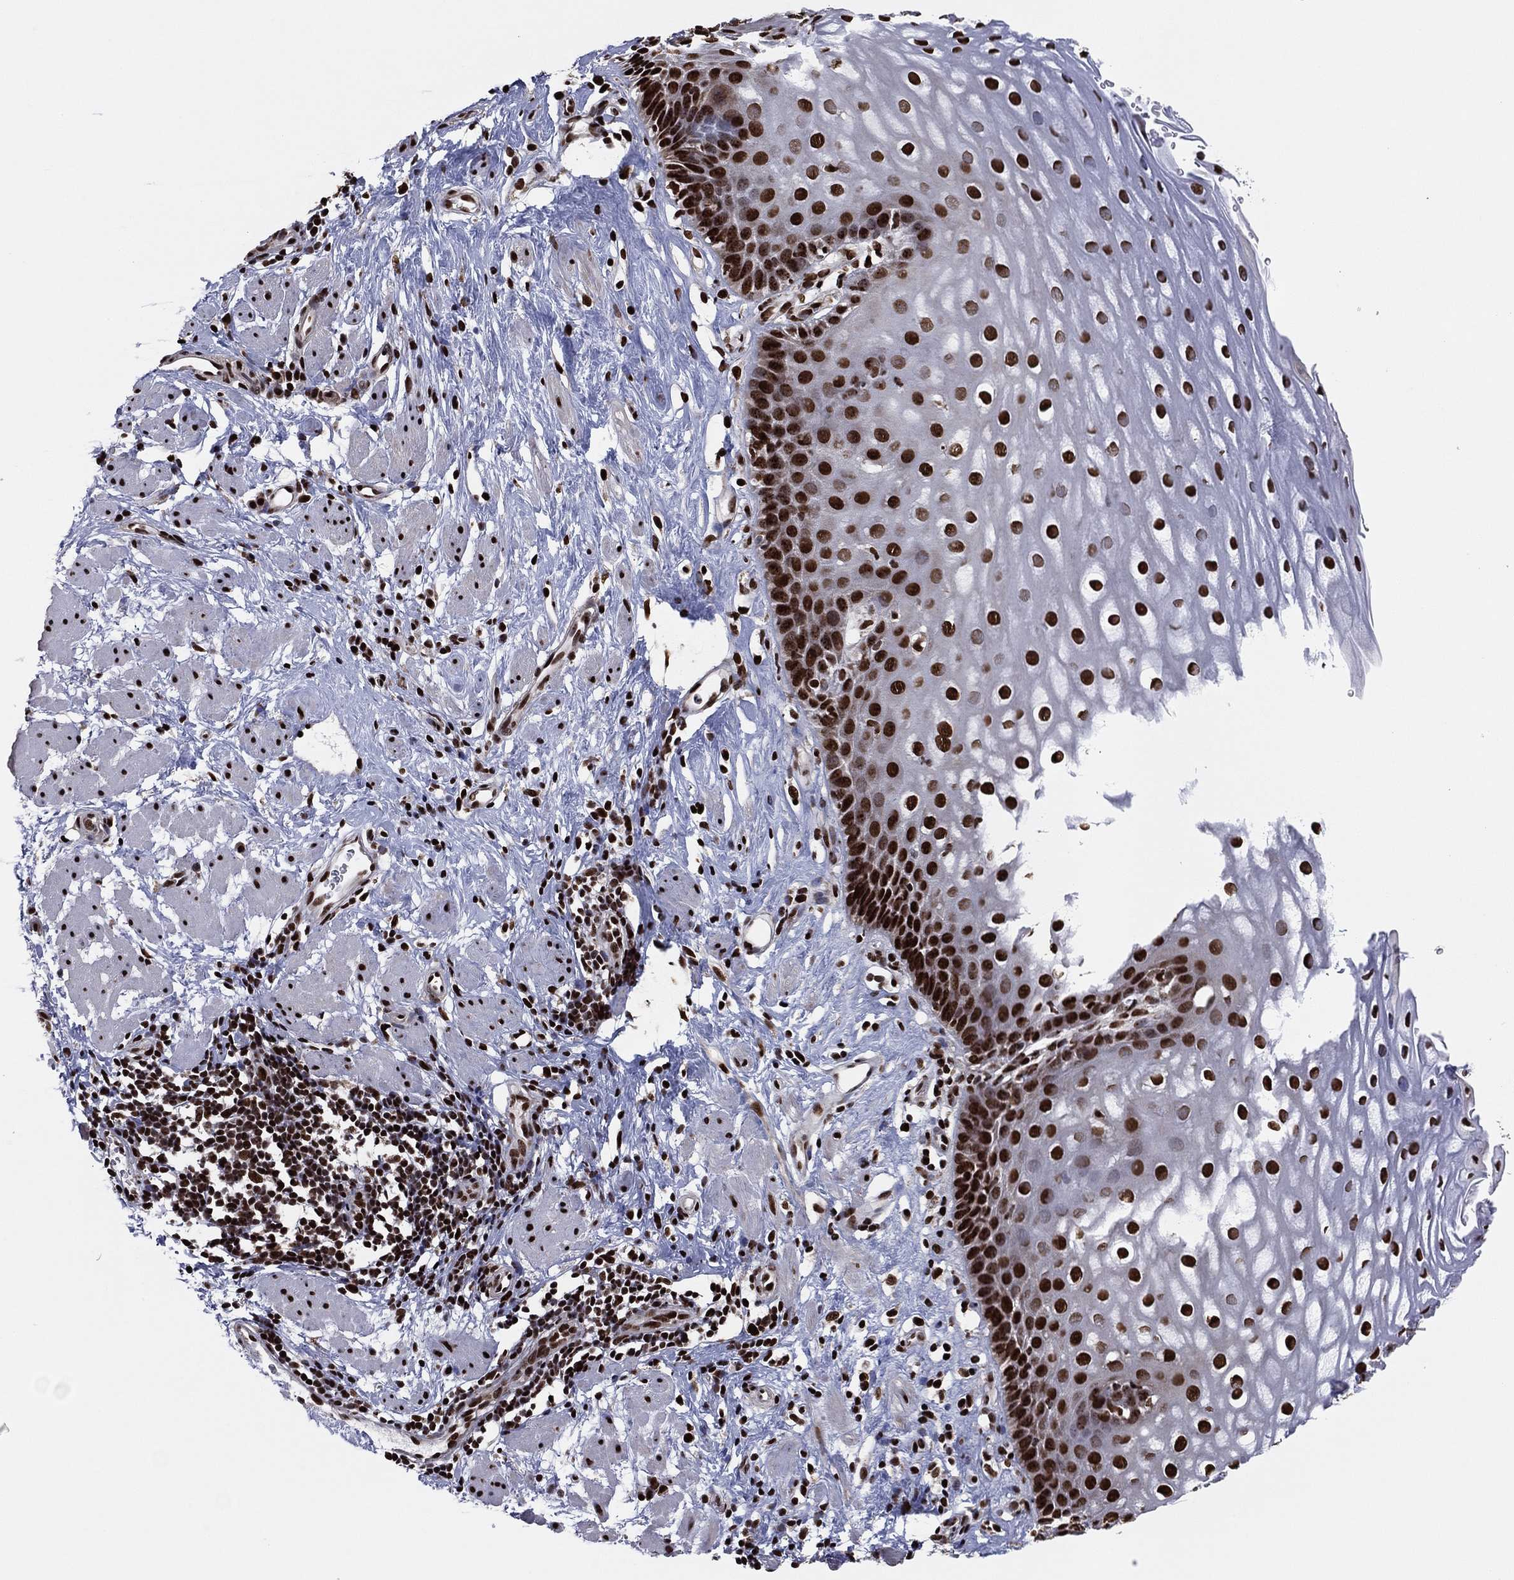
{"staining": {"intensity": "strong", "quantity": ">75%", "location": "nuclear"}, "tissue": "esophagus", "cell_type": "Squamous epithelial cells", "image_type": "normal", "snomed": [{"axis": "morphology", "description": "Normal tissue, NOS"}, {"axis": "topography", "description": "Esophagus"}], "caption": "Strong nuclear staining is present in approximately >75% of squamous epithelial cells in normal esophagus. Immunohistochemistry stains the protein in brown and the nuclei are stained blue.", "gene": "TP53BP1", "patient": {"sex": "male", "age": 64}}